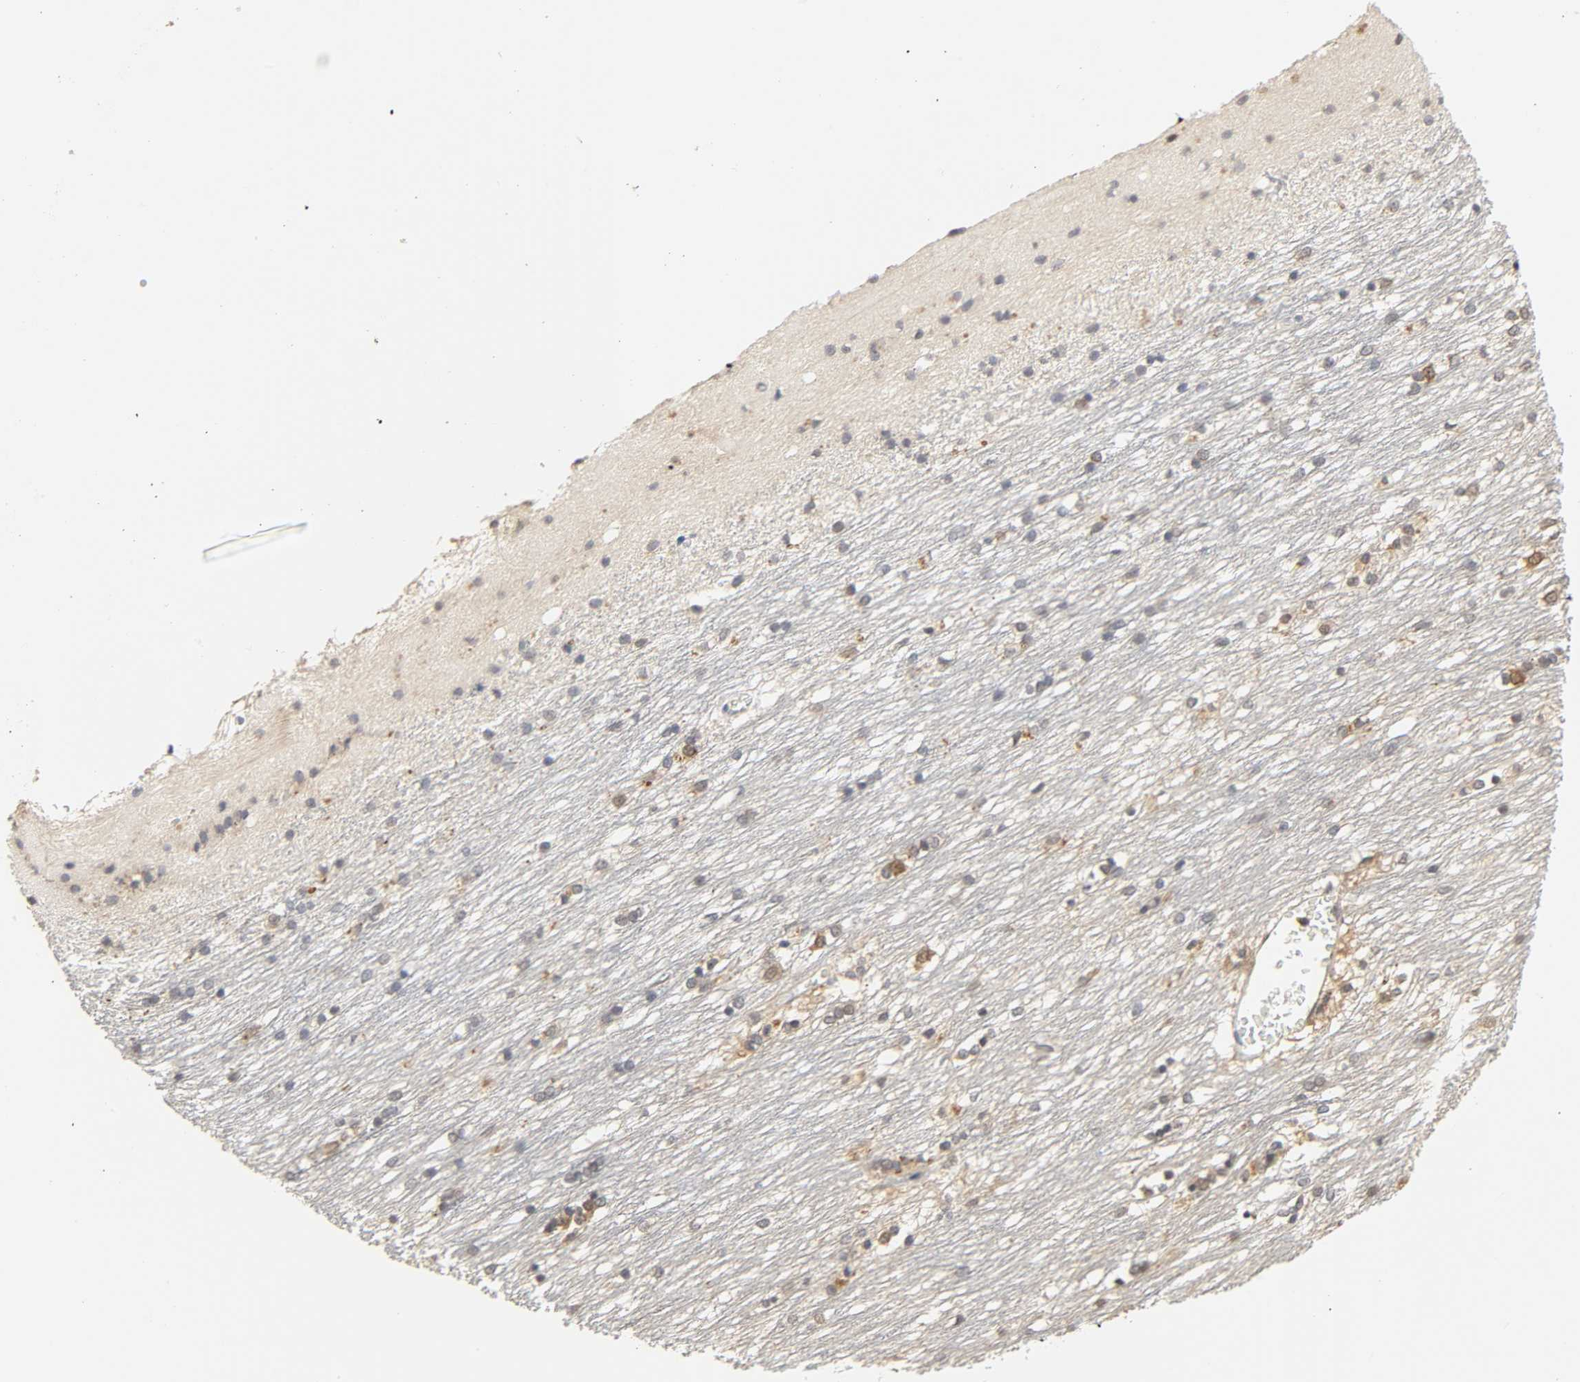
{"staining": {"intensity": "negative", "quantity": "none", "location": "none"}, "tissue": "caudate", "cell_type": "Glial cells", "image_type": "normal", "snomed": [{"axis": "morphology", "description": "Normal tissue, NOS"}, {"axis": "topography", "description": "Lateral ventricle wall"}], "caption": "High power microscopy histopathology image of an immunohistochemistry (IHC) image of unremarkable caudate, revealing no significant expression in glial cells. (Stains: DAB immunohistochemistry with hematoxylin counter stain, Microscopy: brightfield microscopy at high magnification).", "gene": "MIF", "patient": {"sex": "female", "age": 19}}